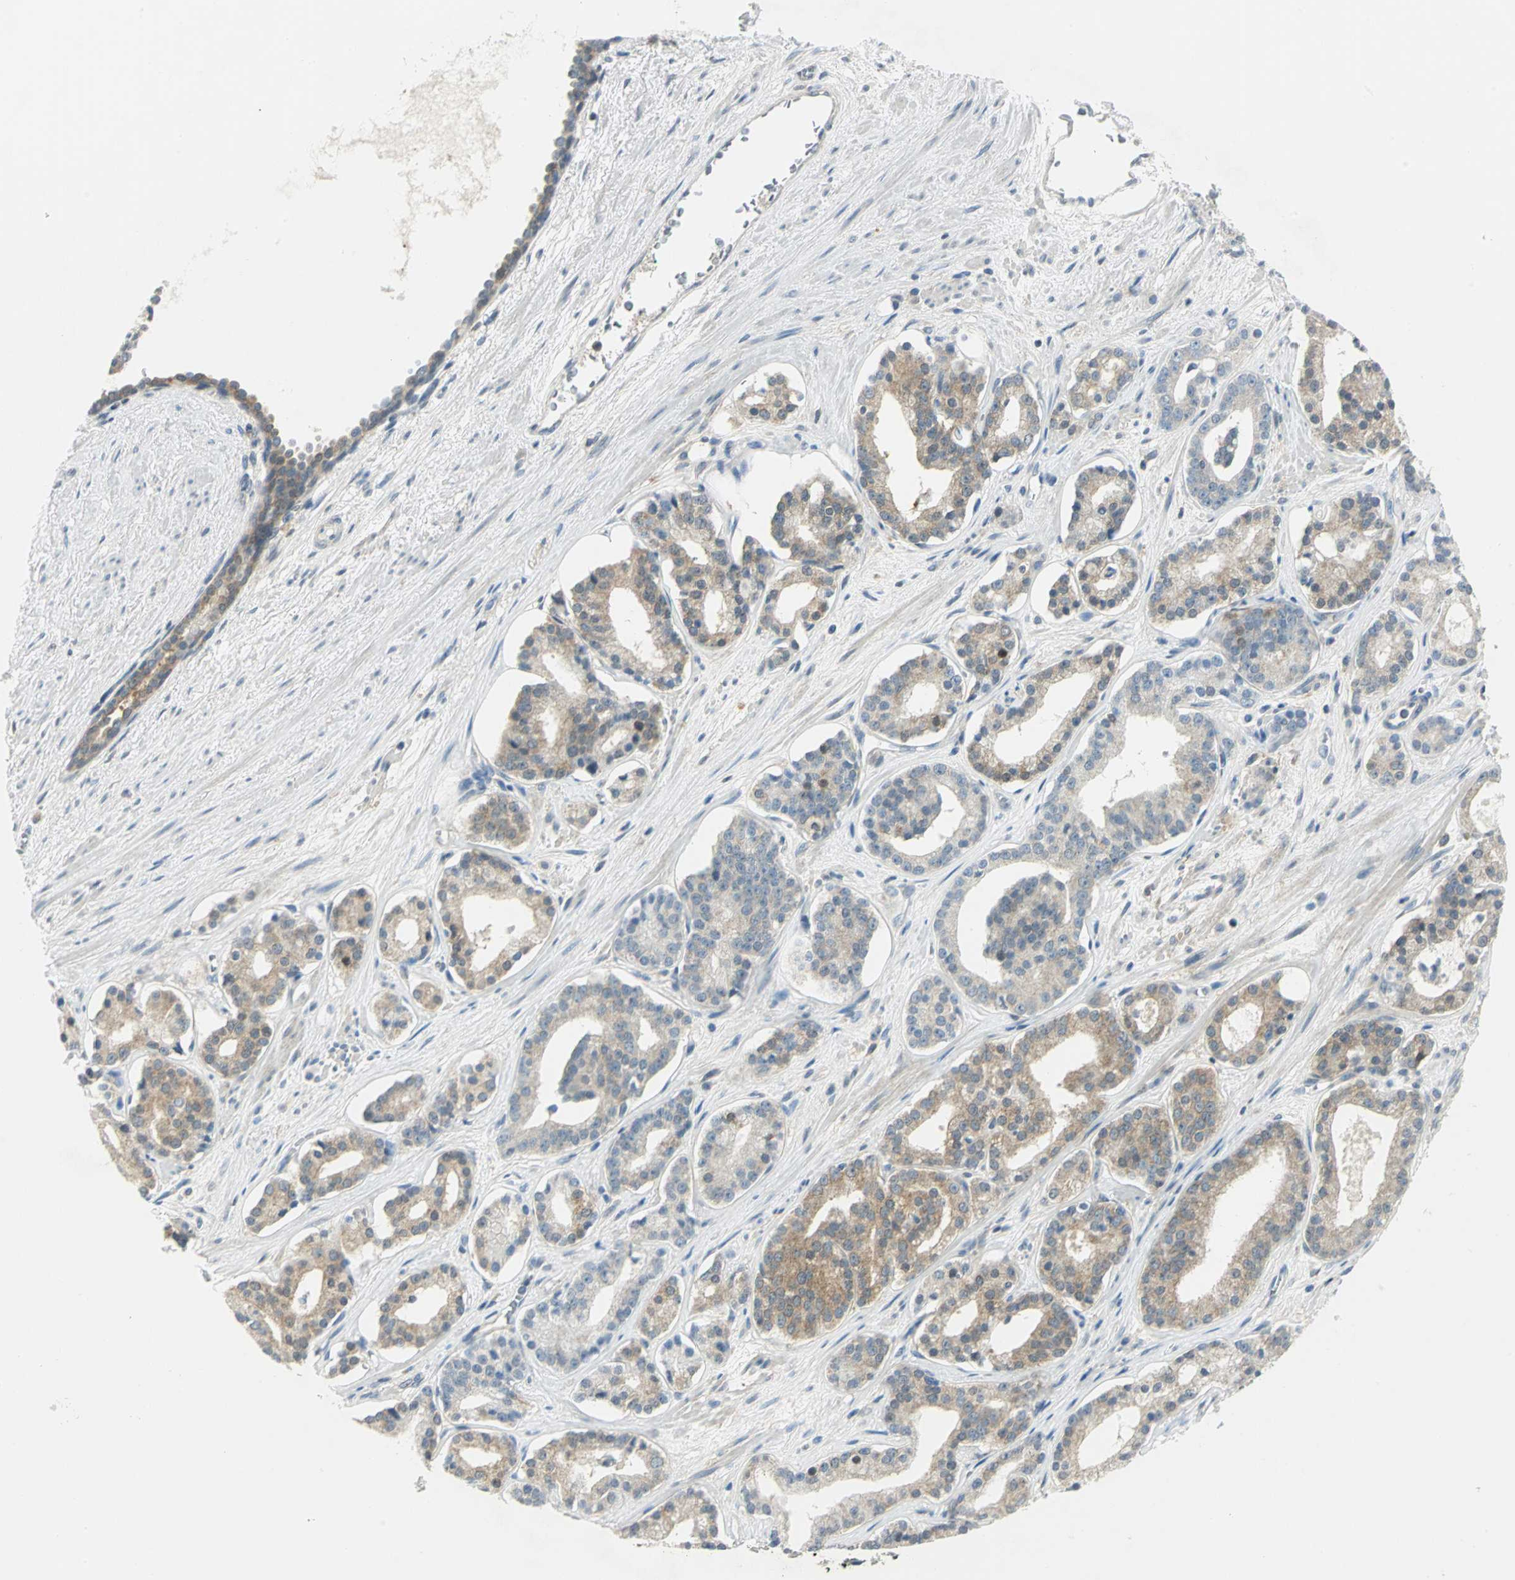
{"staining": {"intensity": "moderate", "quantity": "25%-75%", "location": "cytoplasmic/membranous"}, "tissue": "prostate cancer", "cell_type": "Tumor cells", "image_type": "cancer", "snomed": [{"axis": "morphology", "description": "Adenocarcinoma, Low grade"}, {"axis": "topography", "description": "Prostate"}], "caption": "A histopathology image showing moderate cytoplasmic/membranous expression in about 25%-75% of tumor cells in prostate adenocarcinoma (low-grade), as visualized by brown immunohistochemical staining.", "gene": "ALDOA", "patient": {"sex": "male", "age": 63}}